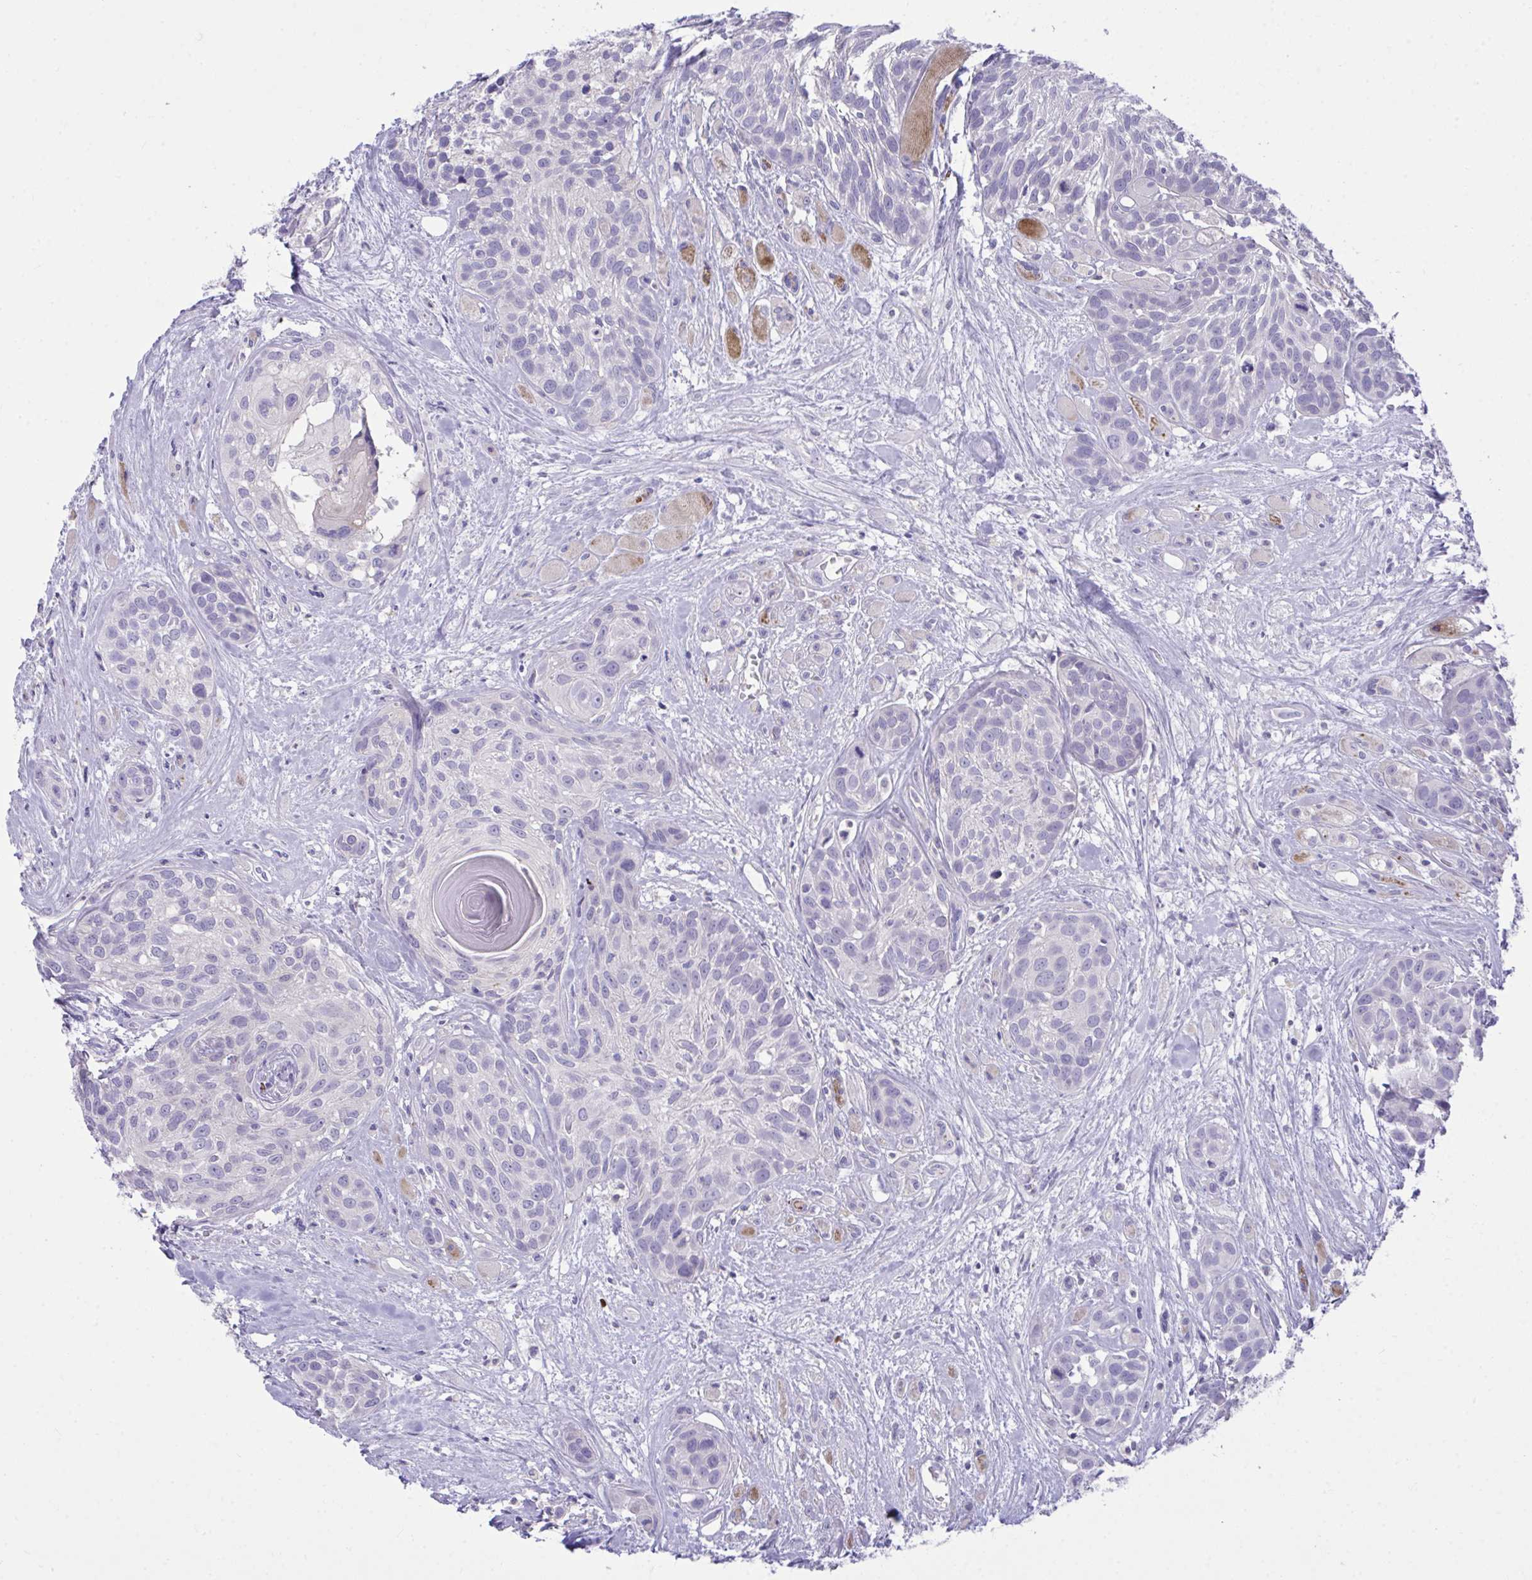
{"staining": {"intensity": "negative", "quantity": "none", "location": "none"}, "tissue": "head and neck cancer", "cell_type": "Tumor cells", "image_type": "cancer", "snomed": [{"axis": "morphology", "description": "Squamous cell carcinoma, NOS"}, {"axis": "topography", "description": "Head-Neck"}], "caption": "The micrograph reveals no staining of tumor cells in squamous cell carcinoma (head and neck).", "gene": "PLEKHH1", "patient": {"sex": "female", "age": 50}}